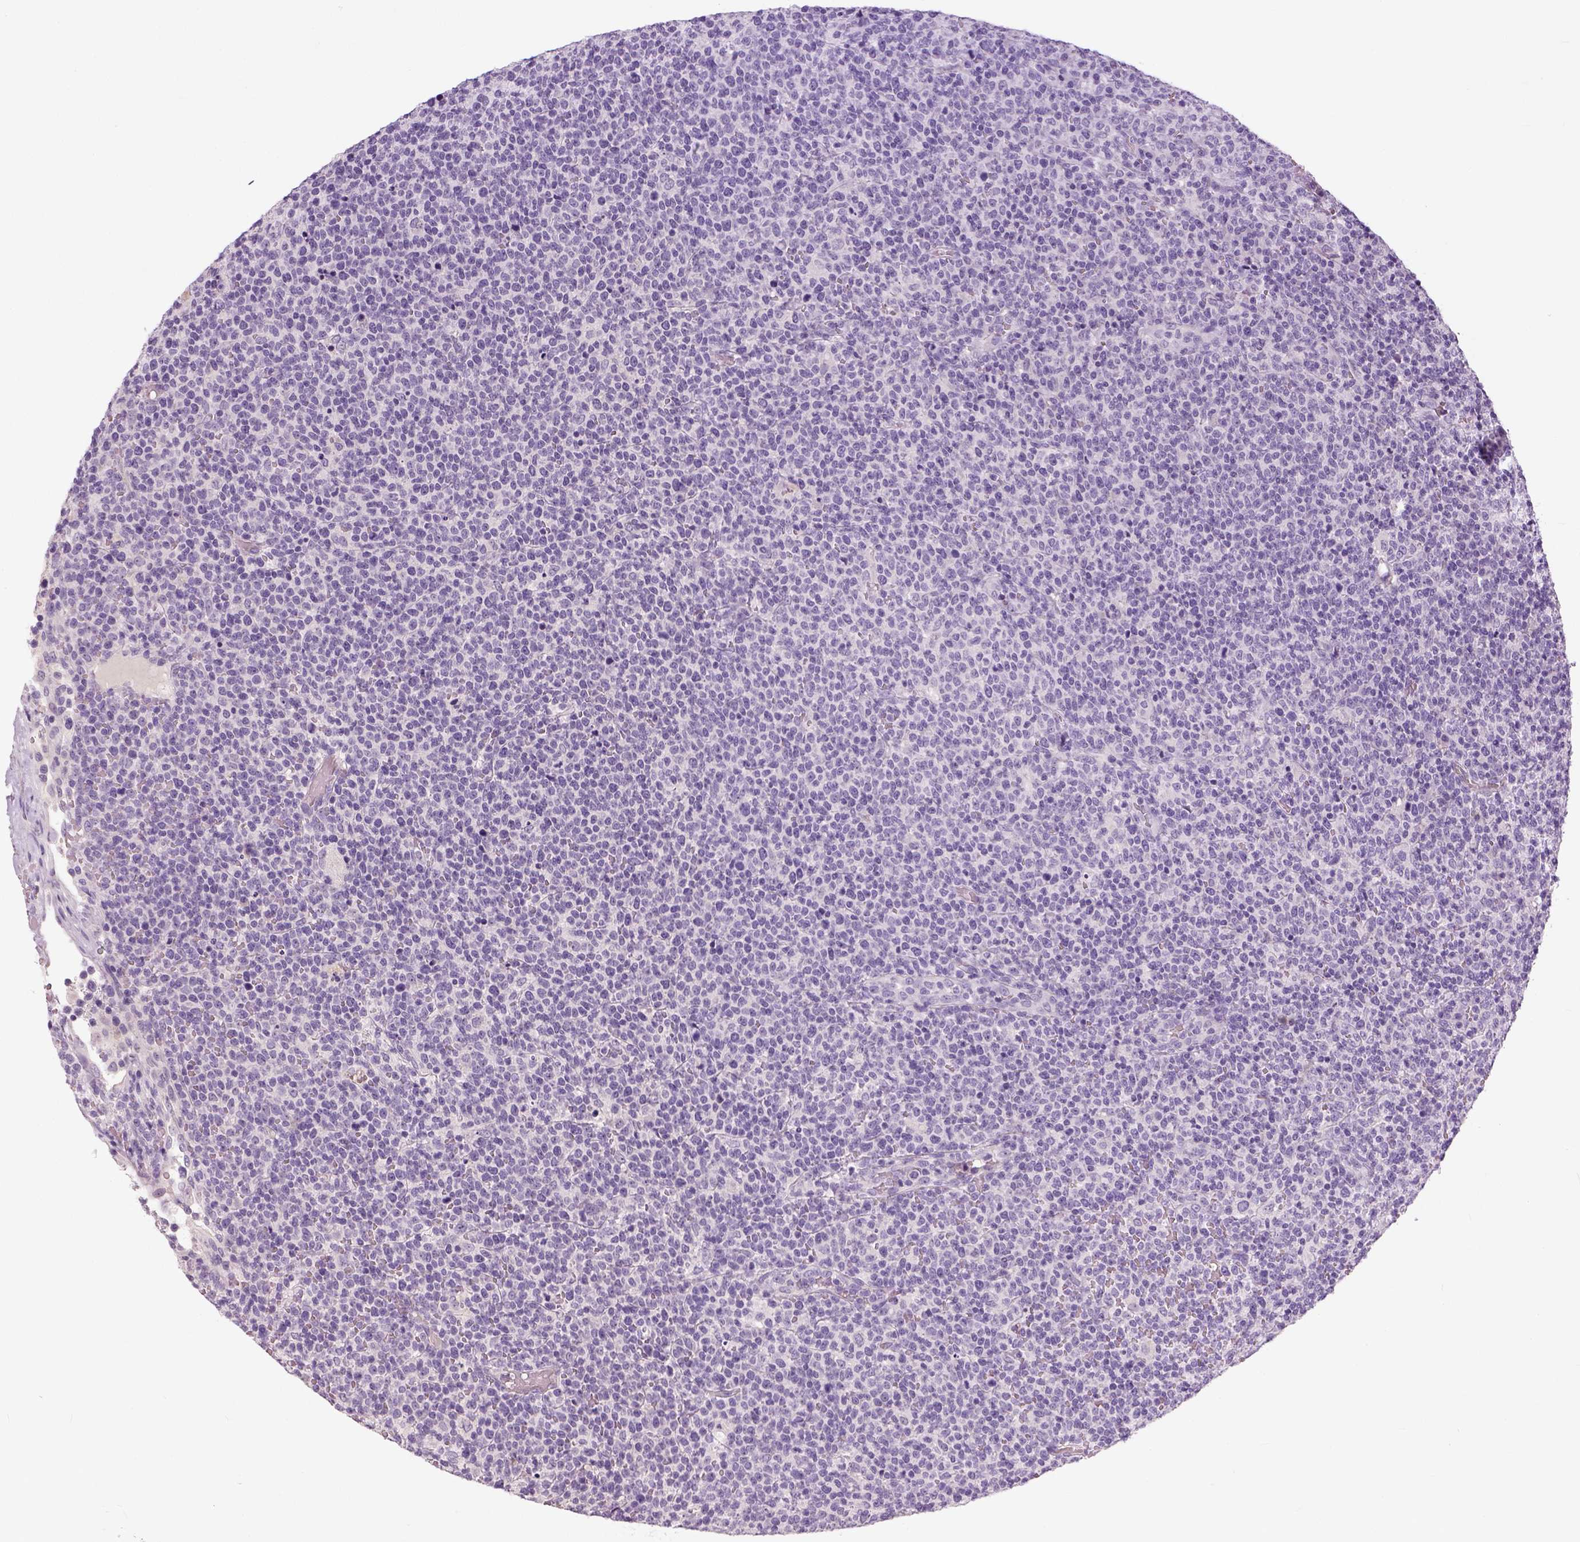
{"staining": {"intensity": "negative", "quantity": "none", "location": "none"}, "tissue": "lymphoma", "cell_type": "Tumor cells", "image_type": "cancer", "snomed": [{"axis": "morphology", "description": "Malignant lymphoma, non-Hodgkin's type, High grade"}, {"axis": "topography", "description": "Lymph node"}], "caption": "Immunohistochemical staining of human malignant lymphoma, non-Hodgkin's type (high-grade) reveals no significant expression in tumor cells. Brightfield microscopy of IHC stained with DAB (3,3'-diaminobenzidine) (brown) and hematoxylin (blue), captured at high magnification.", "gene": "NECAB1", "patient": {"sex": "male", "age": 61}}